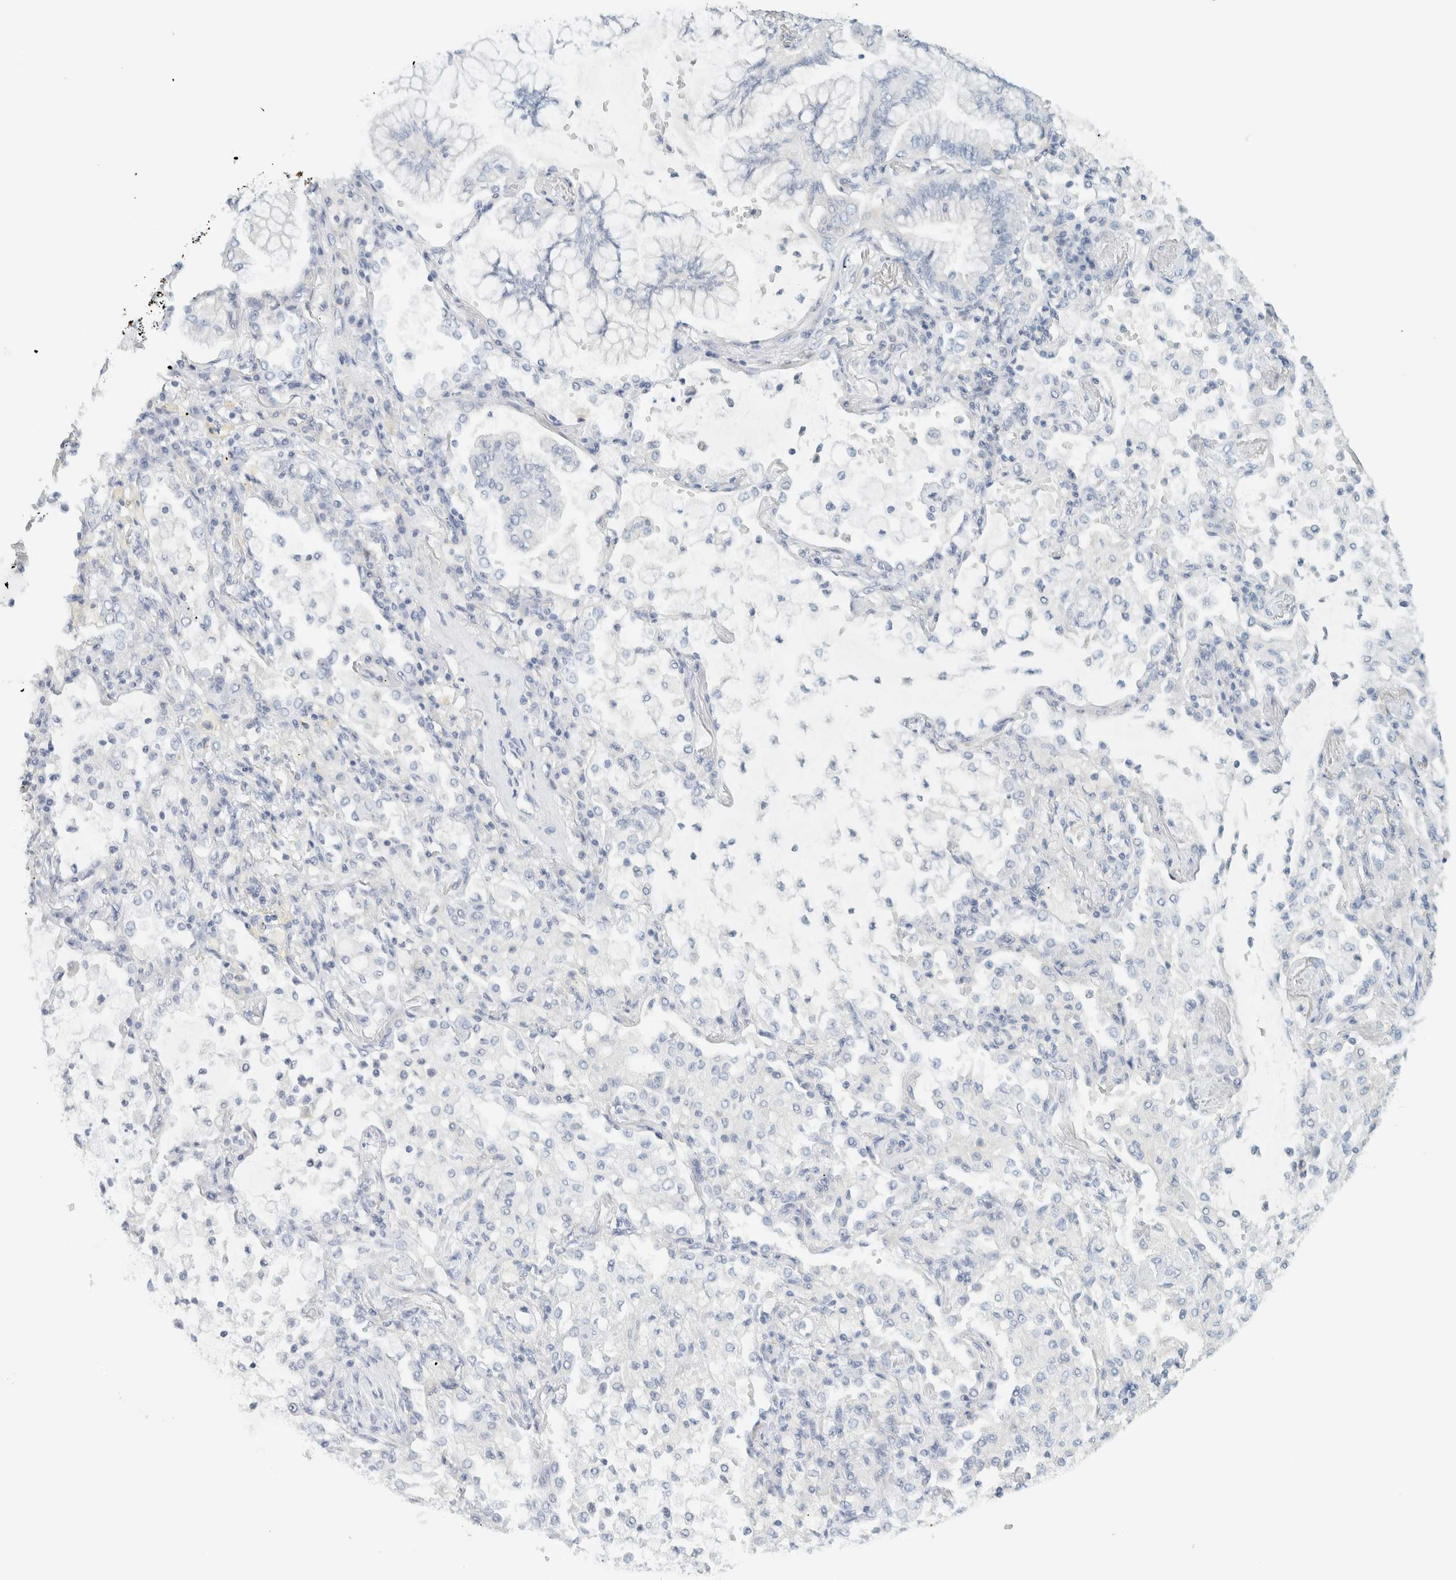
{"staining": {"intensity": "negative", "quantity": "none", "location": "none"}, "tissue": "lung cancer", "cell_type": "Tumor cells", "image_type": "cancer", "snomed": [{"axis": "morphology", "description": "Adenocarcinoma, NOS"}, {"axis": "topography", "description": "Lung"}], "caption": "This image is of lung cancer stained with immunohistochemistry to label a protein in brown with the nuclei are counter-stained blue. There is no expression in tumor cells. (Stains: DAB (3,3'-diaminobenzidine) immunohistochemistry (IHC) with hematoxylin counter stain, Microscopy: brightfield microscopy at high magnification).", "gene": "NDE1", "patient": {"sex": "female", "age": 70}}